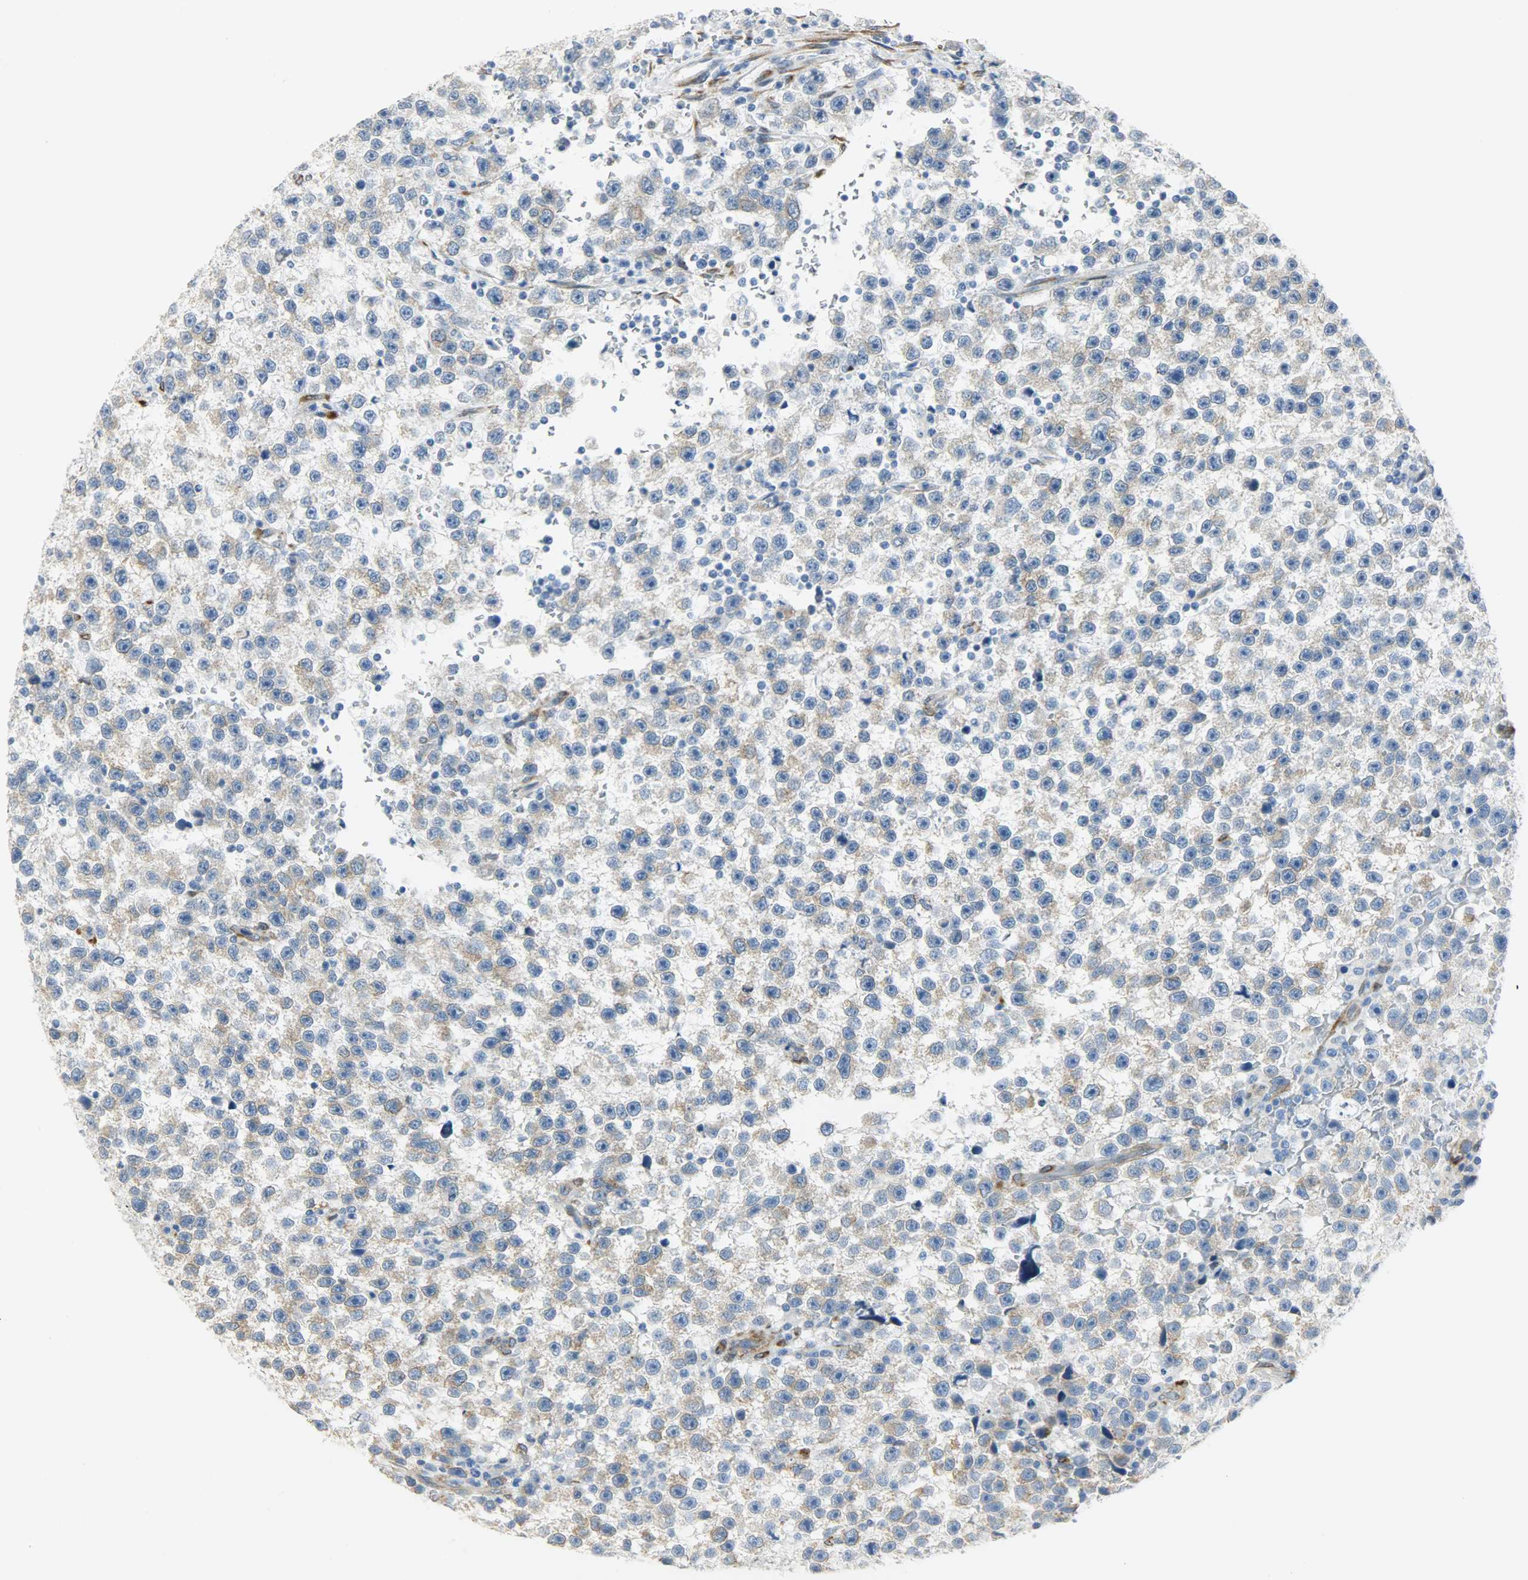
{"staining": {"intensity": "moderate", "quantity": ">75%", "location": "cytoplasmic/membranous"}, "tissue": "testis cancer", "cell_type": "Tumor cells", "image_type": "cancer", "snomed": [{"axis": "morphology", "description": "Seminoma, NOS"}, {"axis": "topography", "description": "Testis"}], "caption": "About >75% of tumor cells in human seminoma (testis) display moderate cytoplasmic/membranous protein positivity as visualized by brown immunohistochemical staining.", "gene": "PKD2", "patient": {"sex": "male", "age": 33}}